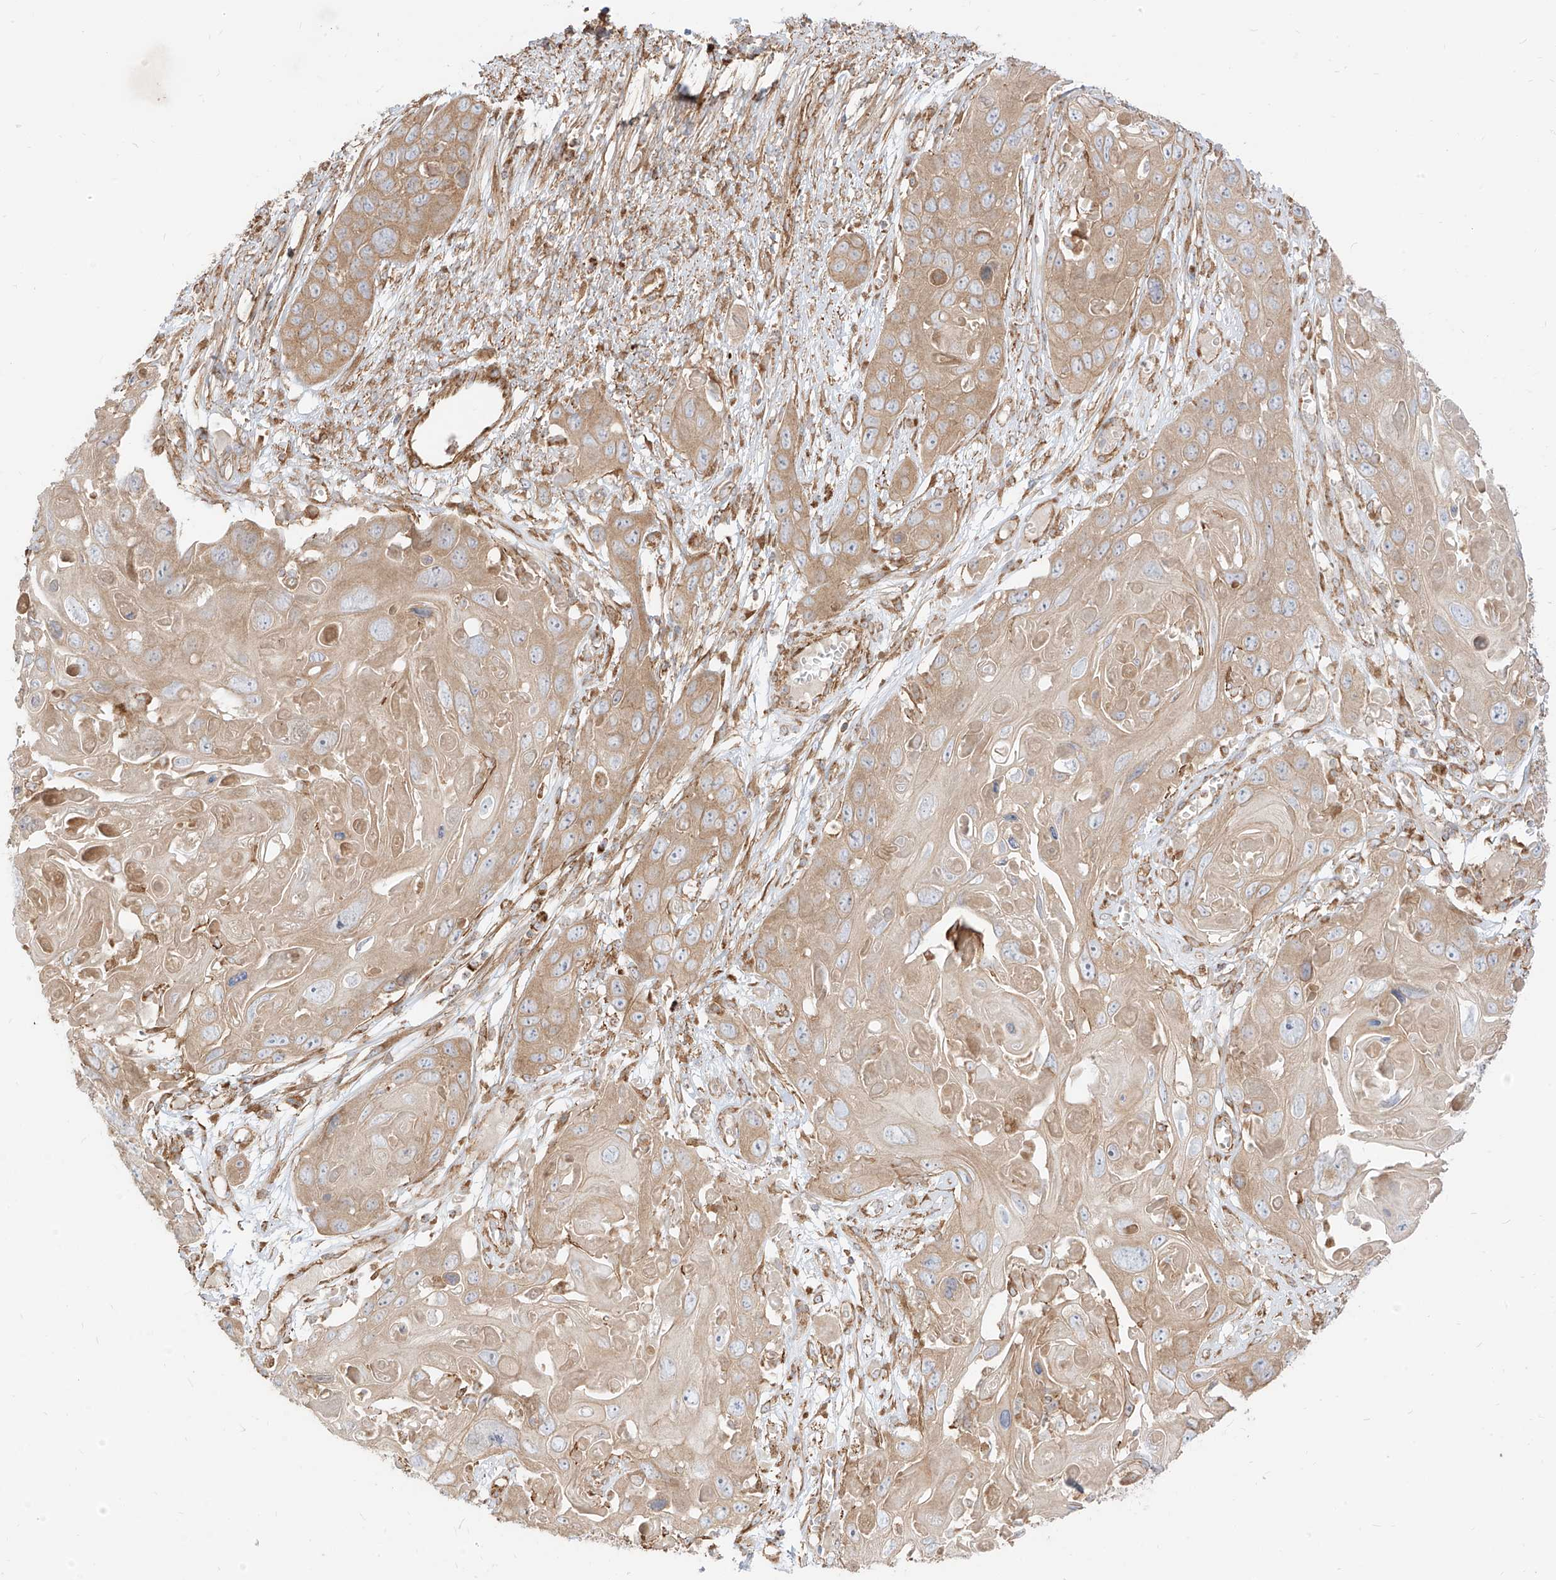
{"staining": {"intensity": "weak", "quantity": ">75%", "location": "cytoplasmic/membranous"}, "tissue": "skin cancer", "cell_type": "Tumor cells", "image_type": "cancer", "snomed": [{"axis": "morphology", "description": "Squamous cell carcinoma, NOS"}, {"axis": "topography", "description": "Skin"}], "caption": "Tumor cells exhibit low levels of weak cytoplasmic/membranous positivity in approximately >75% of cells in skin cancer (squamous cell carcinoma). (DAB = brown stain, brightfield microscopy at high magnification).", "gene": "PLCL1", "patient": {"sex": "male", "age": 55}}